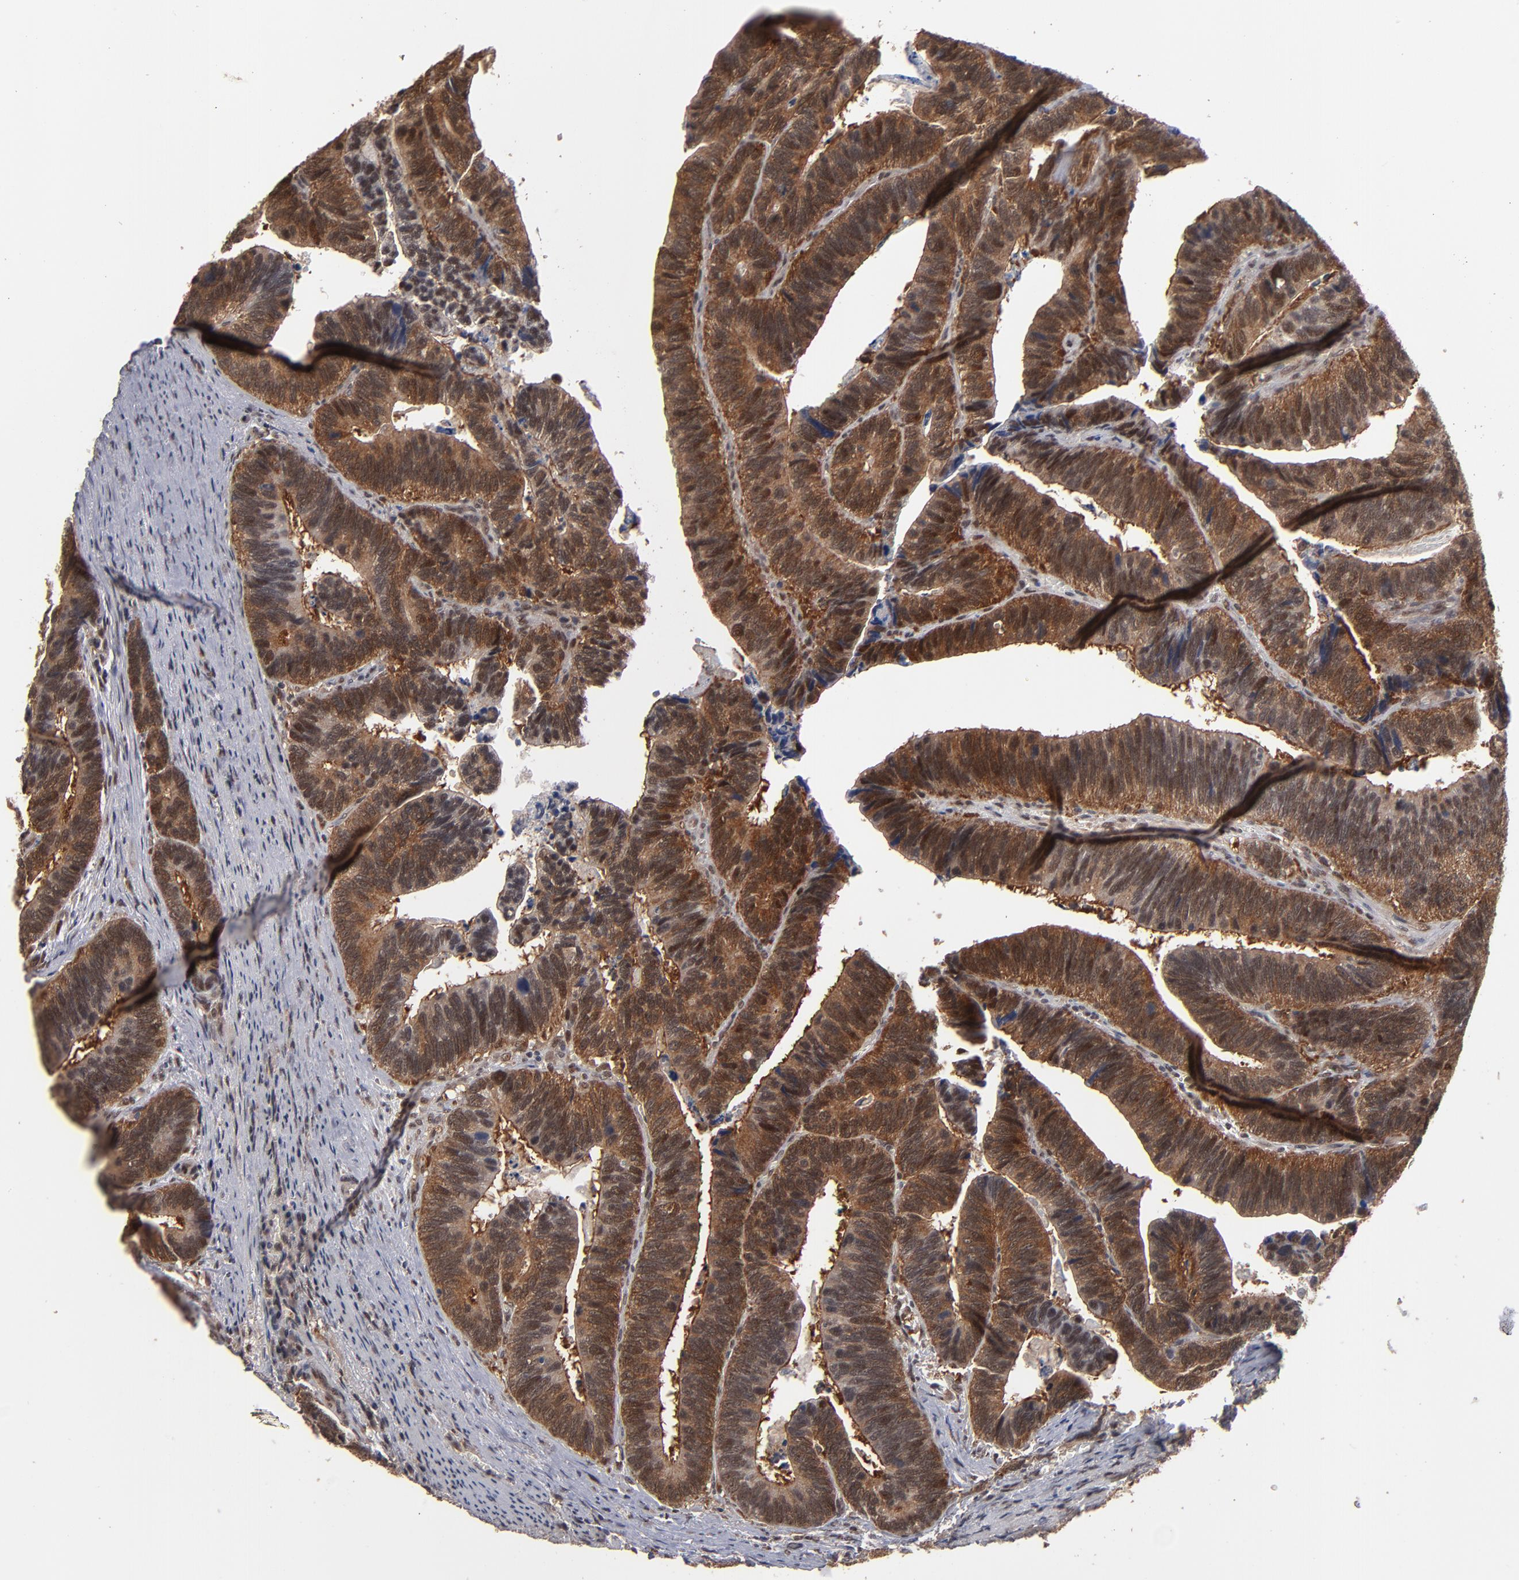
{"staining": {"intensity": "moderate", "quantity": ">75%", "location": "cytoplasmic/membranous,nuclear"}, "tissue": "colorectal cancer", "cell_type": "Tumor cells", "image_type": "cancer", "snomed": [{"axis": "morphology", "description": "Adenocarcinoma, NOS"}, {"axis": "topography", "description": "Colon"}], "caption": "IHC staining of colorectal cancer, which demonstrates medium levels of moderate cytoplasmic/membranous and nuclear positivity in about >75% of tumor cells indicating moderate cytoplasmic/membranous and nuclear protein positivity. The staining was performed using DAB (3,3'-diaminobenzidine) (brown) for protein detection and nuclei were counterstained in hematoxylin (blue).", "gene": "HUWE1", "patient": {"sex": "male", "age": 72}}